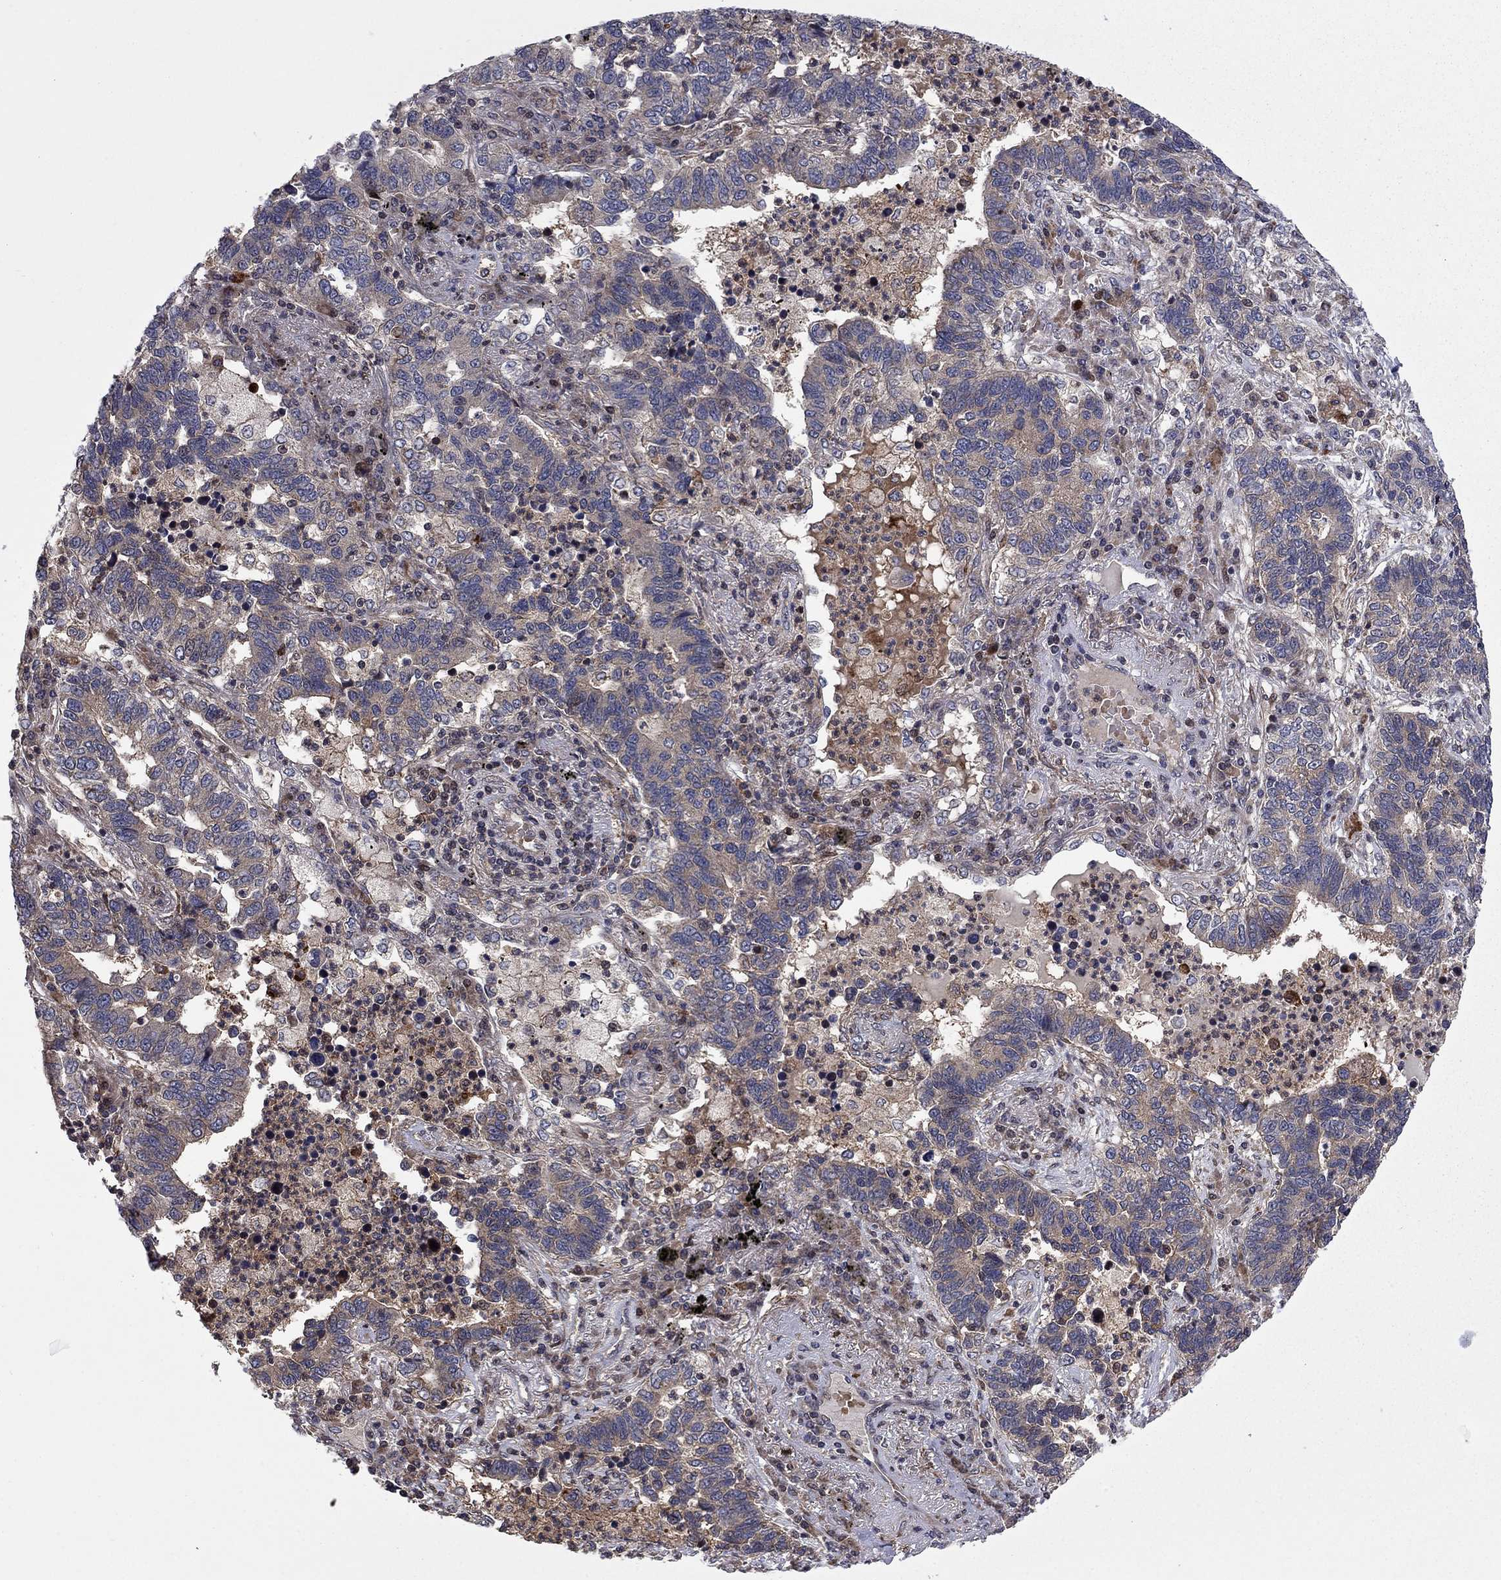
{"staining": {"intensity": "weak", "quantity": "<25%", "location": "cytoplasmic/membranous"}, "tissue": "lung cancer", "cell_type": "Tumor cells", "image_type": "cancer", "snomed": [{"axis": "morphology", "description": "Adenocarcinoma, NOS"}, {"axis": "topography", "description": "Lung"}], "caption": "There is no significant positivity in tumor cells of lung adenocarcinoma.", "gene": "HDAC4", "patient": {"sex": "female", "age": 57}}